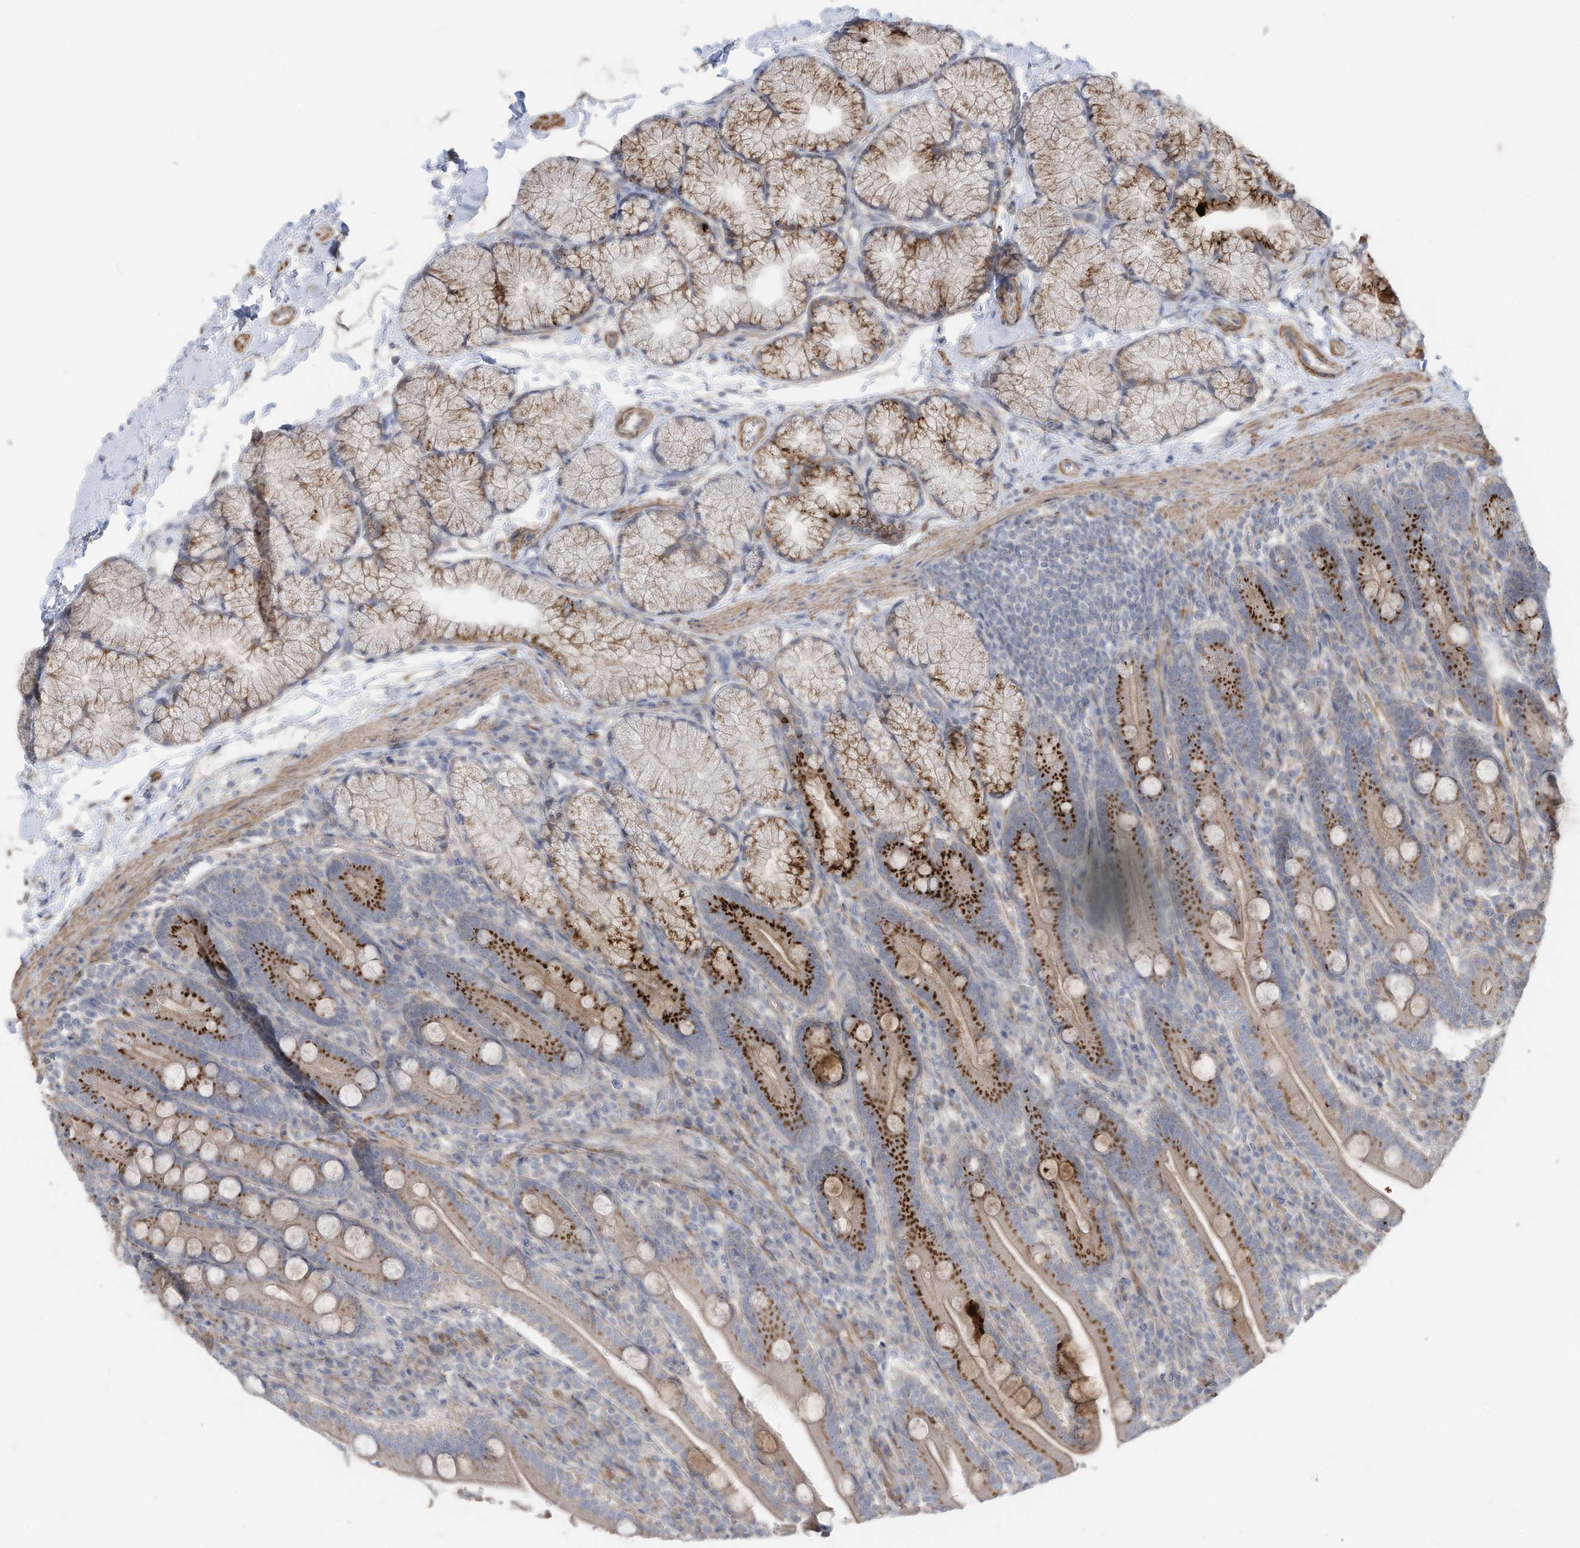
{"staining": {"intensity": "strong", "quantity": "<25%", "location": "cytoplasmic/membranous"}, "tissue": "duodenum", "cell_type": "Glandular cells", "image_type": "normal", "snomed": [{"axis": "morphology", "description": "Normal tissue, NOS"}, {"axis": "topography", "description": "Duodenum"}], "caption": "Glandular cells reveal medium levels of strong cytoplasmic/membranous expression in approximately <25% of cells in unremarkable duodenum. (DAB (3,3'-diaminobenzidine) IHC, brown staining for protein, blue staining for nuclei).", "gene": "SLC17A7", "patient": {"sex": "male", "age": 35}}